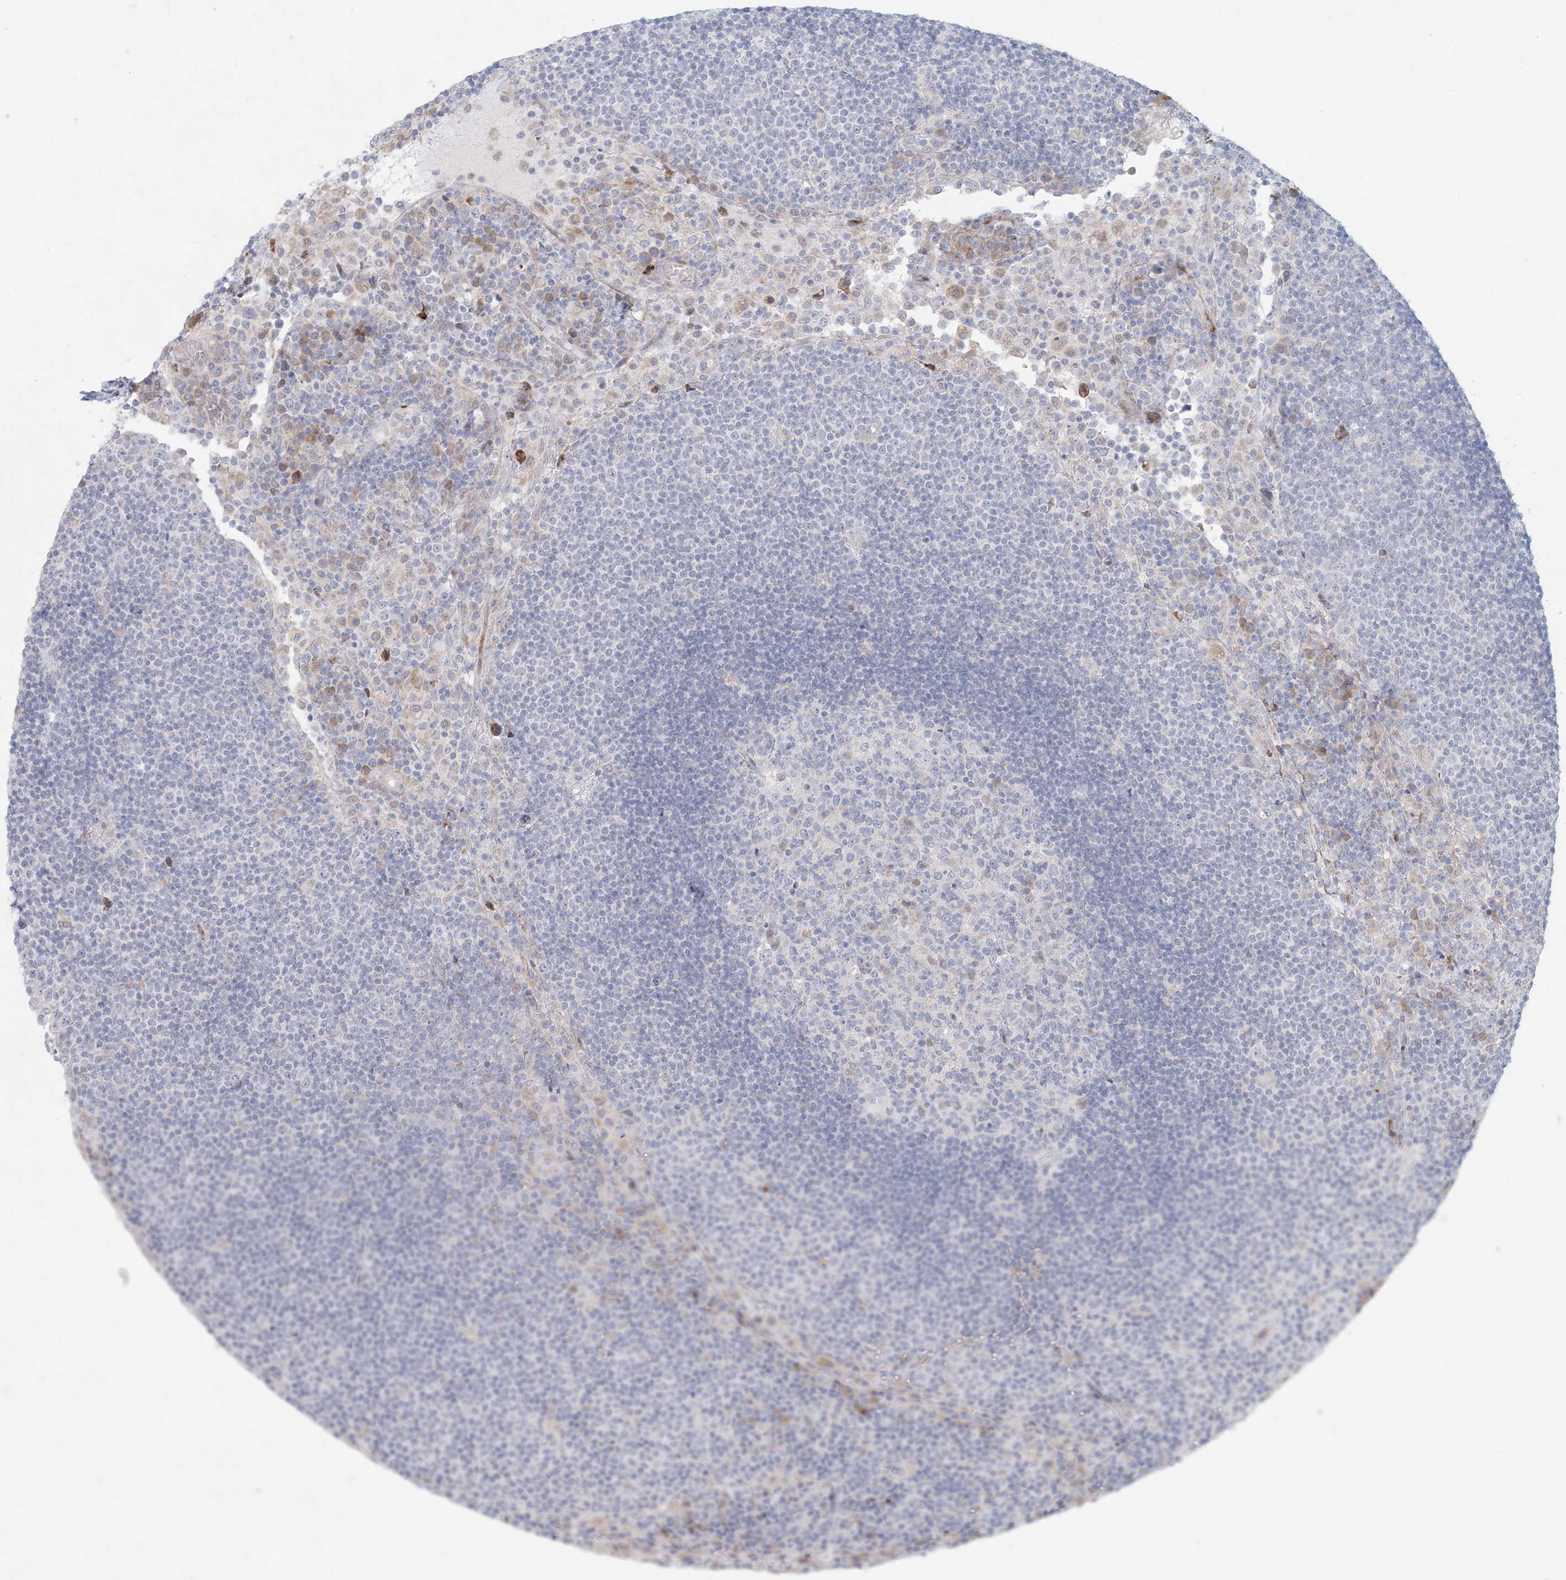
{"staining": {"intensity": "negative", "quantity": "none", "location": "none"}, "tissue": "lymph node", "cell_type": "Germinal center cells", "image_type": "normal", "snomed": [{"axis": "morphology", "description": "Normal tissue, NOS"}, {"axis": "topography", "description": "Lymph node"}], "caption": "This is a micrograph of immunohistochemistry staining of benign lymph node, which shows no staining in germinal center cells.", "gene": "ZNF385D", "patient": {"sex": "female", "age": 53}}